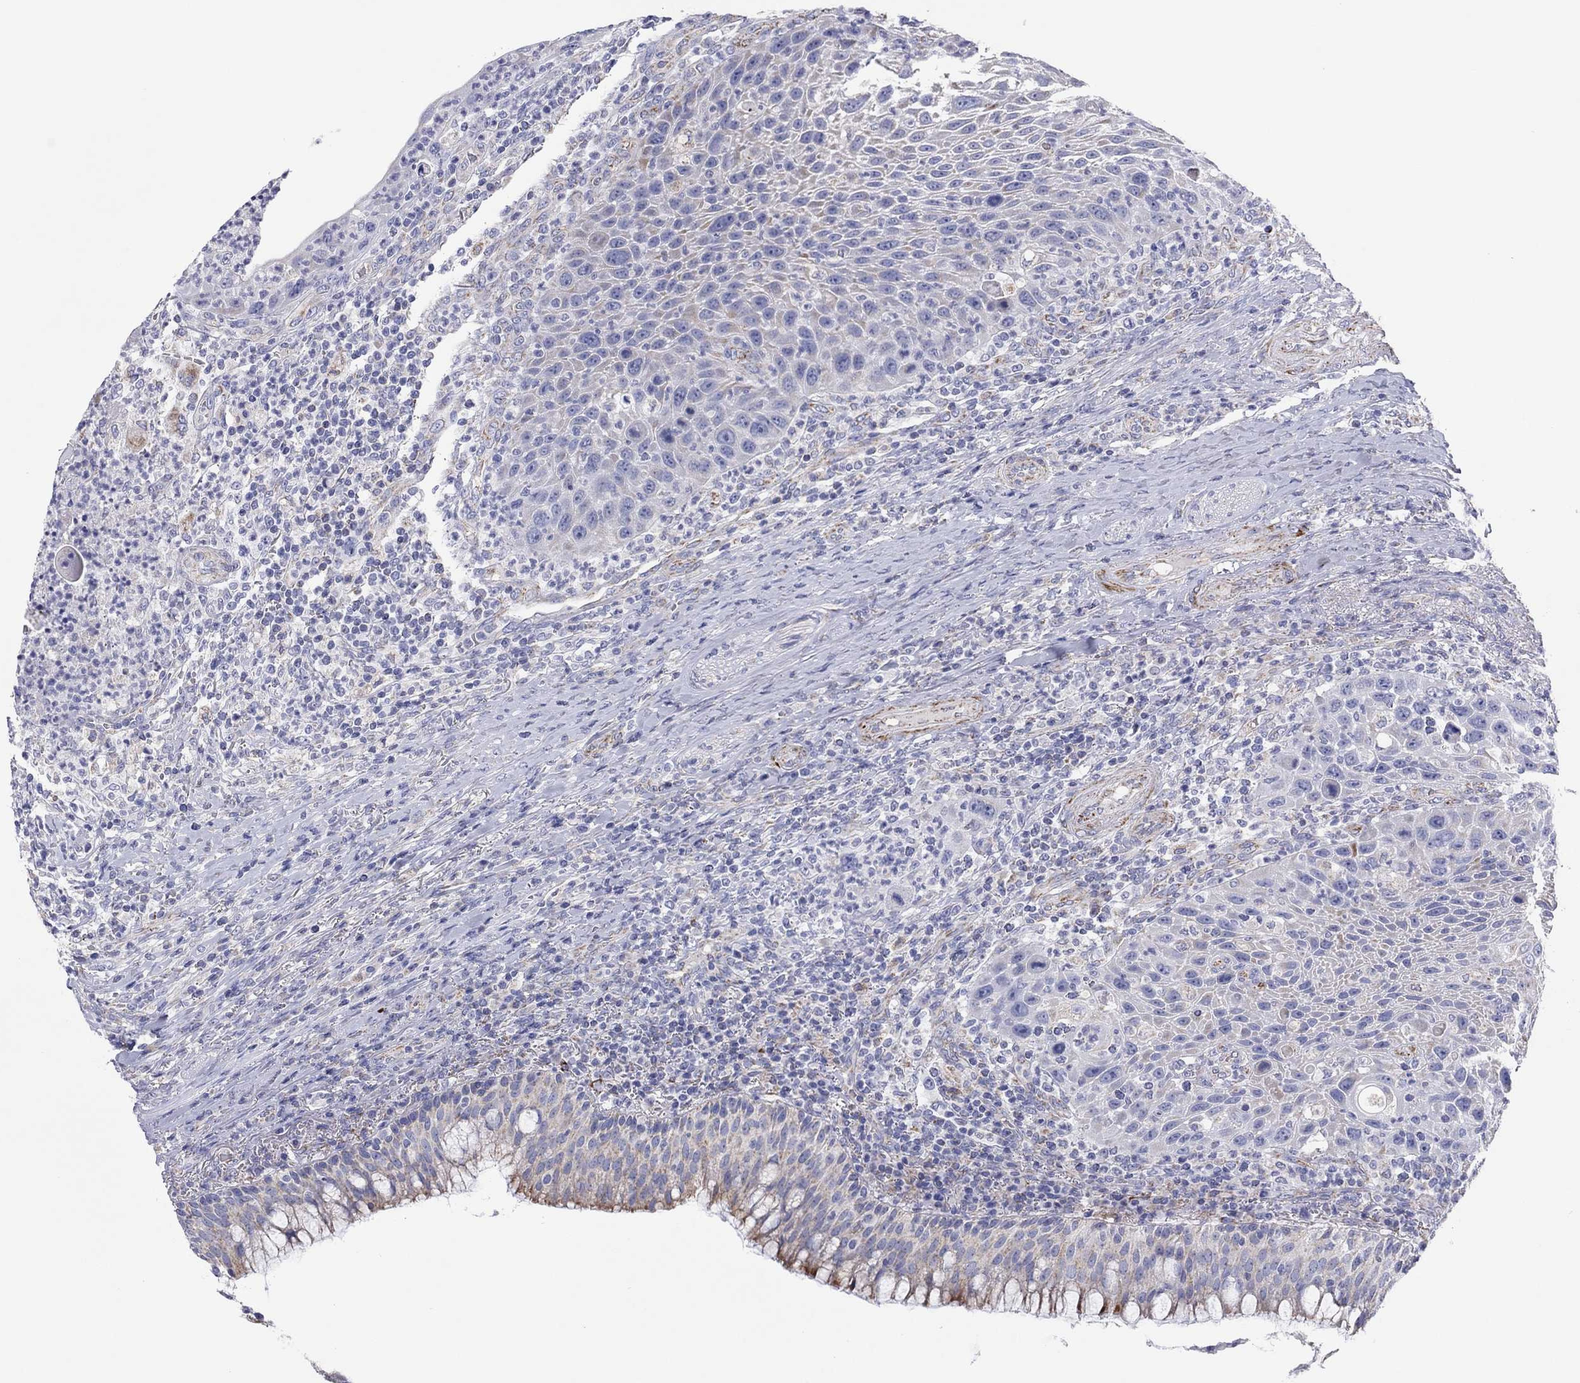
{"staining": {"intensity": "weak", "quantity": "<25%", "location": "cytoplasmic/membranous"}, "tissue": "head and neck cancer", "cell_type": "Tumor cells", "image_type": "cancer", "snomed": [{"axis": "morphology", "description": "Squamous cell carcinoma, NOS"}, {"axis": "topography", "description": "Head-Neck"}], "caption": "Immunohistochemistry (IHC) of human head and neck cancer (squamous cell carcinoma) demonstrates no expression in tumor cells.", "gene": "MGST3", "patient": {"sex": "male", "age": 69}}